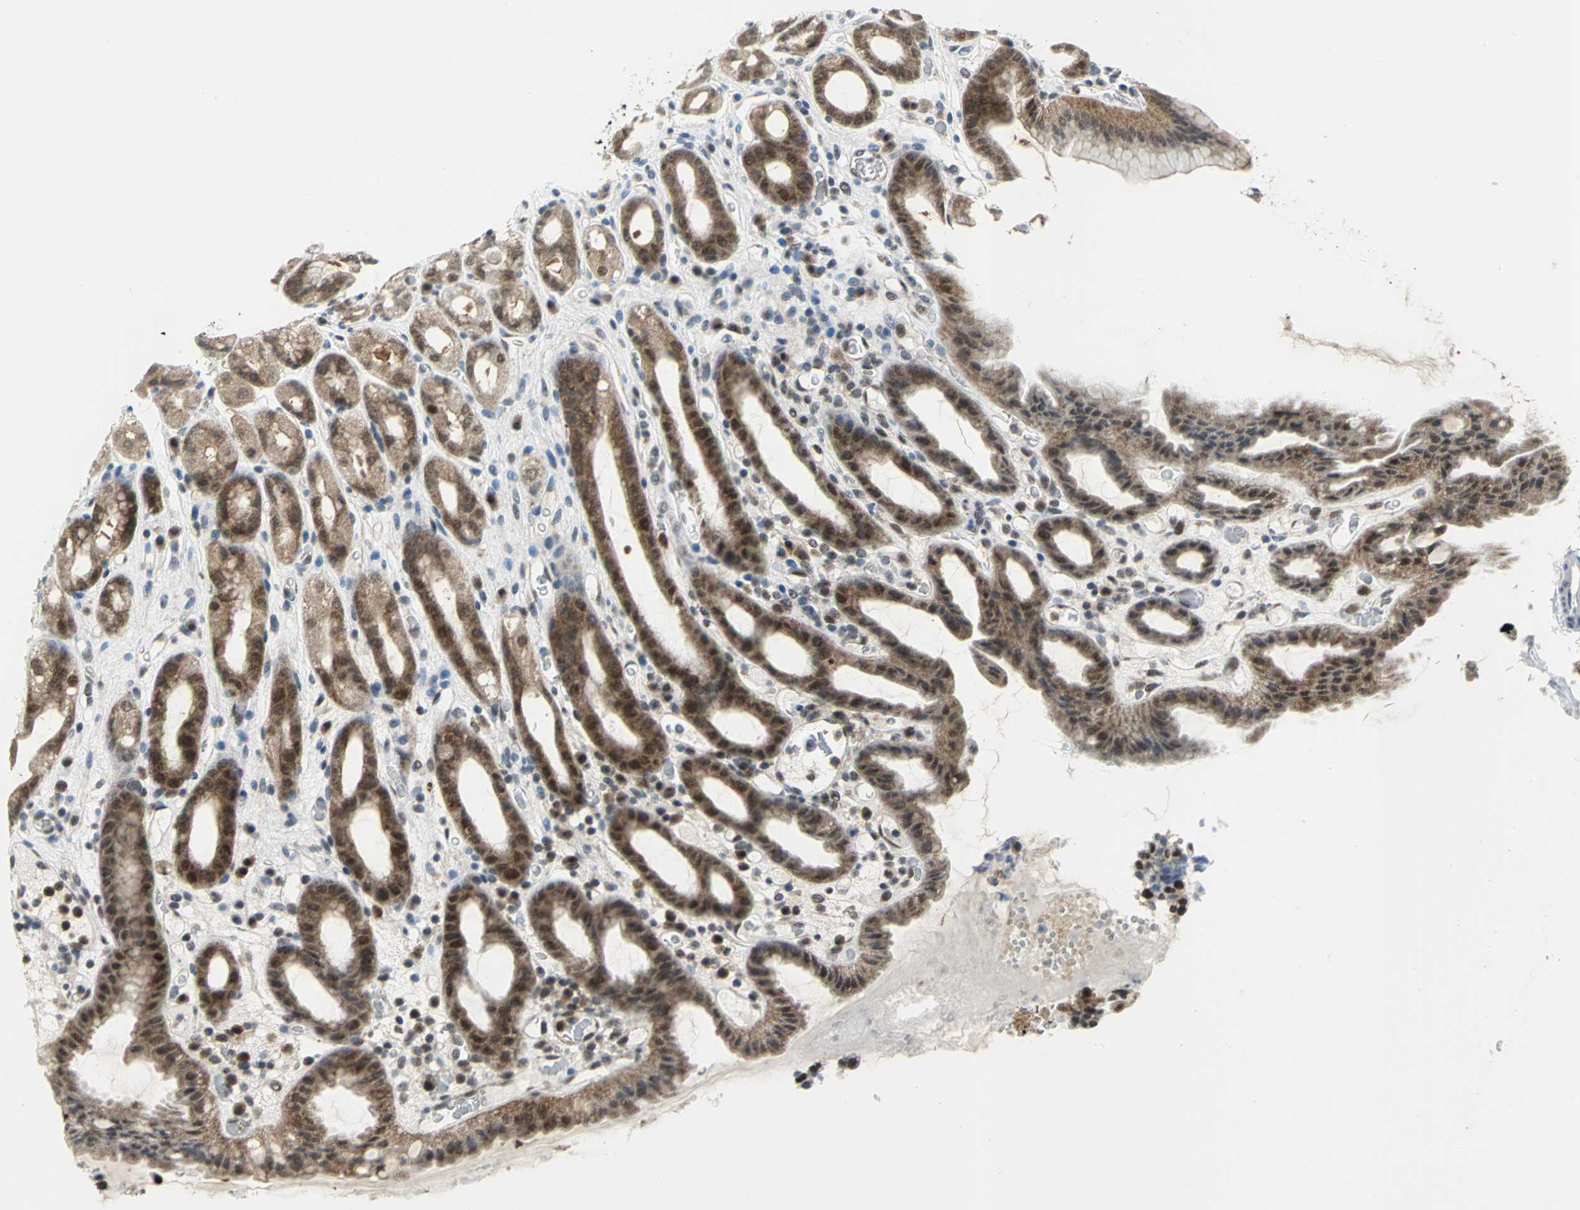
{"staining": {"intensity": "moderate", "quantity": ">75%", "location": "cytoplasmic/membranous,nuclear"}, "tissue": "stomach", "cell_type": "Glandular cells", "image_type": "normal", "snomed": [{"axis": "morphology", "description": "Normal tissue, NOS"}, {"axis": "topography", "description": "Stomach, upper"}], "caption": "Stomach stained with immunohistochemistry exhibits moderate cytoplasmic/membranous,nuclear staining in approximately >75% of glandular cells. (DAB (3,3'-diaminobenzidine) = brown stain, brightfield microscopy at high magnification).", "gene": "PSMA4", "patient": {"sex": "male", "age": 68}}